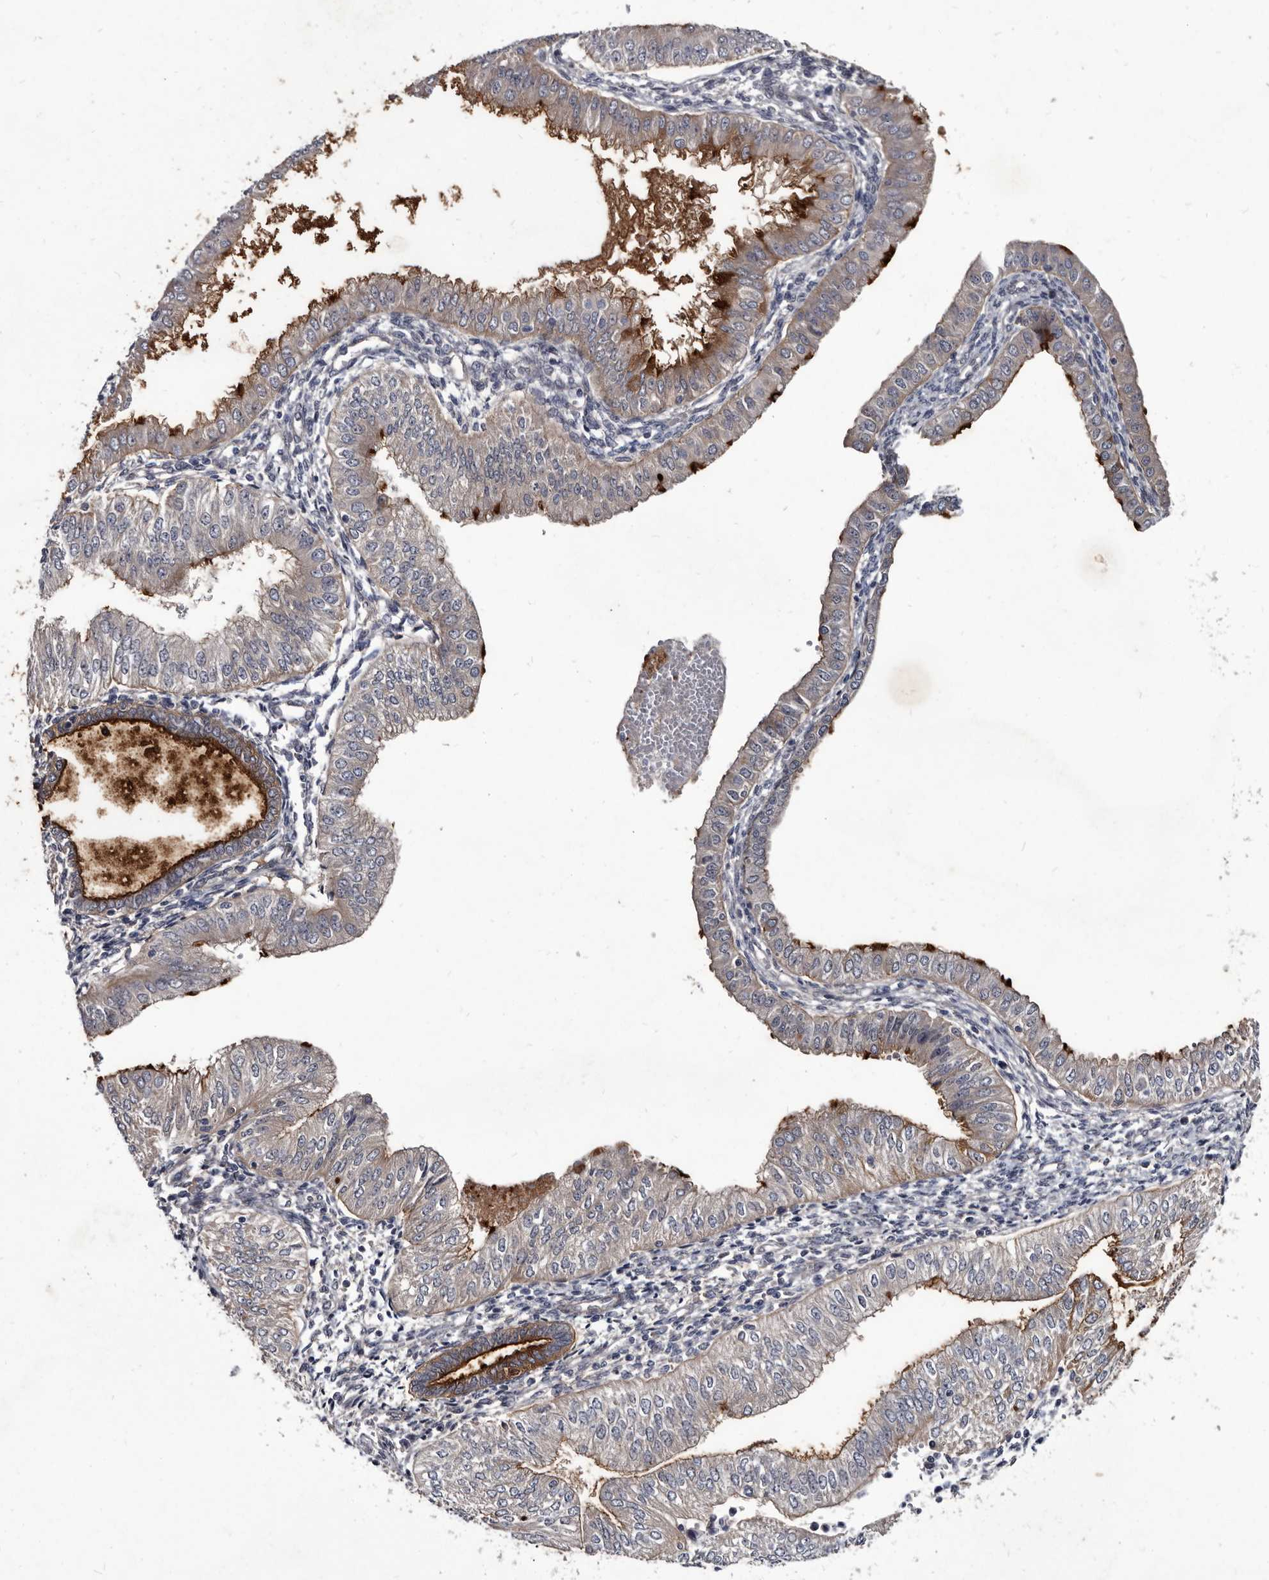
{"staining": {"intensity": "moderate", "quantity": "<25%", "location": "cytoplasmic/membranous"}, "tissue": "endometrial cancer", "cell_type": "Tumor cells", "image_type": "cancer", "snomed": [{"axis": "morphology", "description": "Normal tissue, NOS"}, {"axis": "morphology", "description": "Adenocarcinoma, NOS"}, {"axis": "topography", "description": "Endometrium"}], "caption": "IHC (DAB) staining of endometrial cancer shows moderate cytoplasmic/membranous protein expression in approximately <25% of tumor cells.", "gene": "PROM1", "patient": {"sex": "female", "age": 53}}